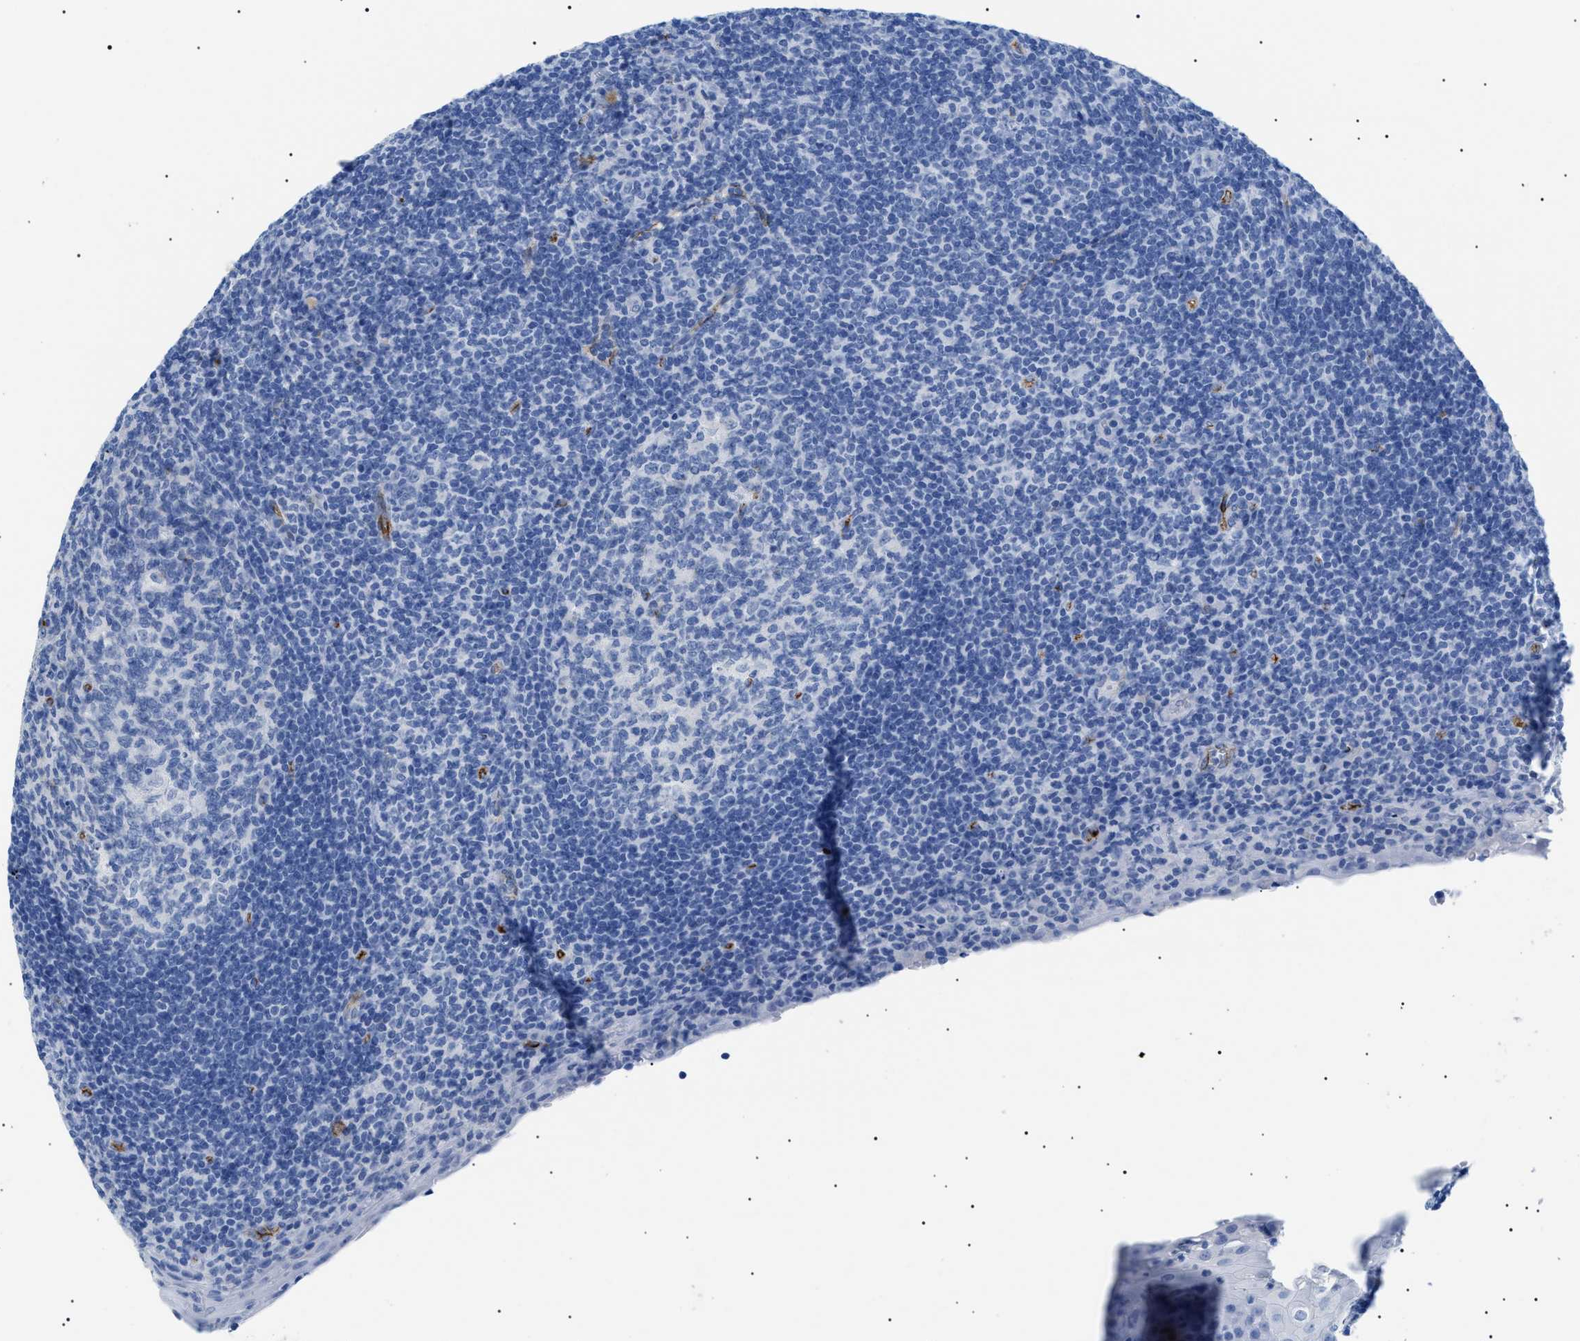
{"staining": {"intensity": "negative", "quantity": "none", "location": "none"}, "tissue": "tonsil", "cell_type": "Germinal center cells", "image_type": "normal", "snomed": [{"axis": "morphology", "description": "Normal tissue, NOS"}, {"axis": "topography", "description": "Tonsil"}], "caption": "The histopathology image shows no significant expression in germinal center cells of tonsil. (Brightfield microscopy of DAB IHC at high magnification).", "gene": "PODXL", "patient": {"sex": "male", "age": 37}}